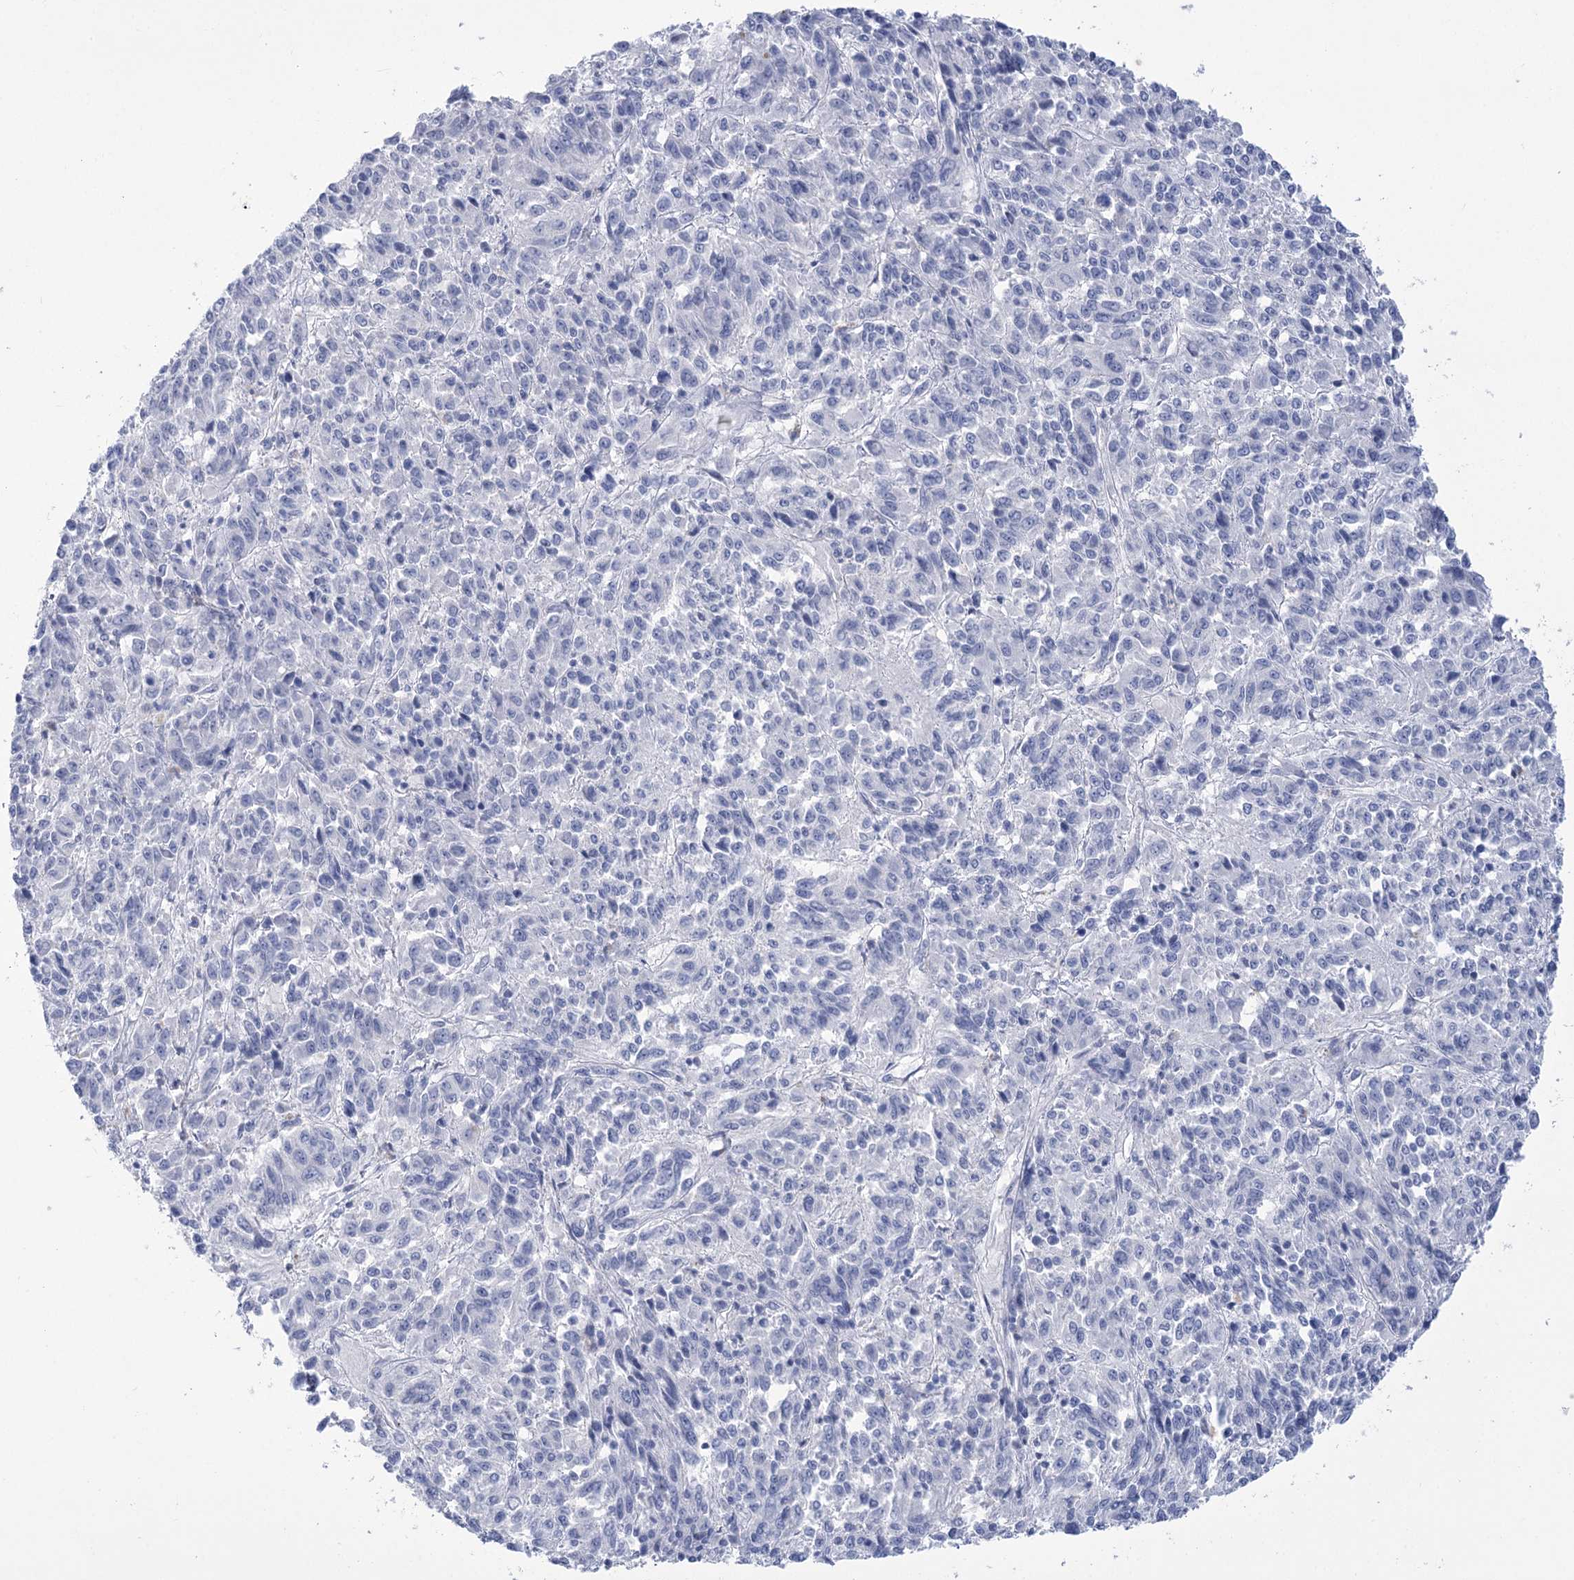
{"staining": {"intensity": "negative", "quantity": "none", "location": "none"}, "tissue": "melanoma", "cell_type": "Tumor cells", "image_type": "cancer", "snomed": [{"axis": "morphology", "description": "Malignant melanoma, Metastatic site"}, {"axis": "topography", "description": "Lung"}], "caption": "There is no significant expression in tumor cells of malignant melanoma (metastatic site).", "gene": "PBLD", "patient": {"sex": "male", "age": 64}}